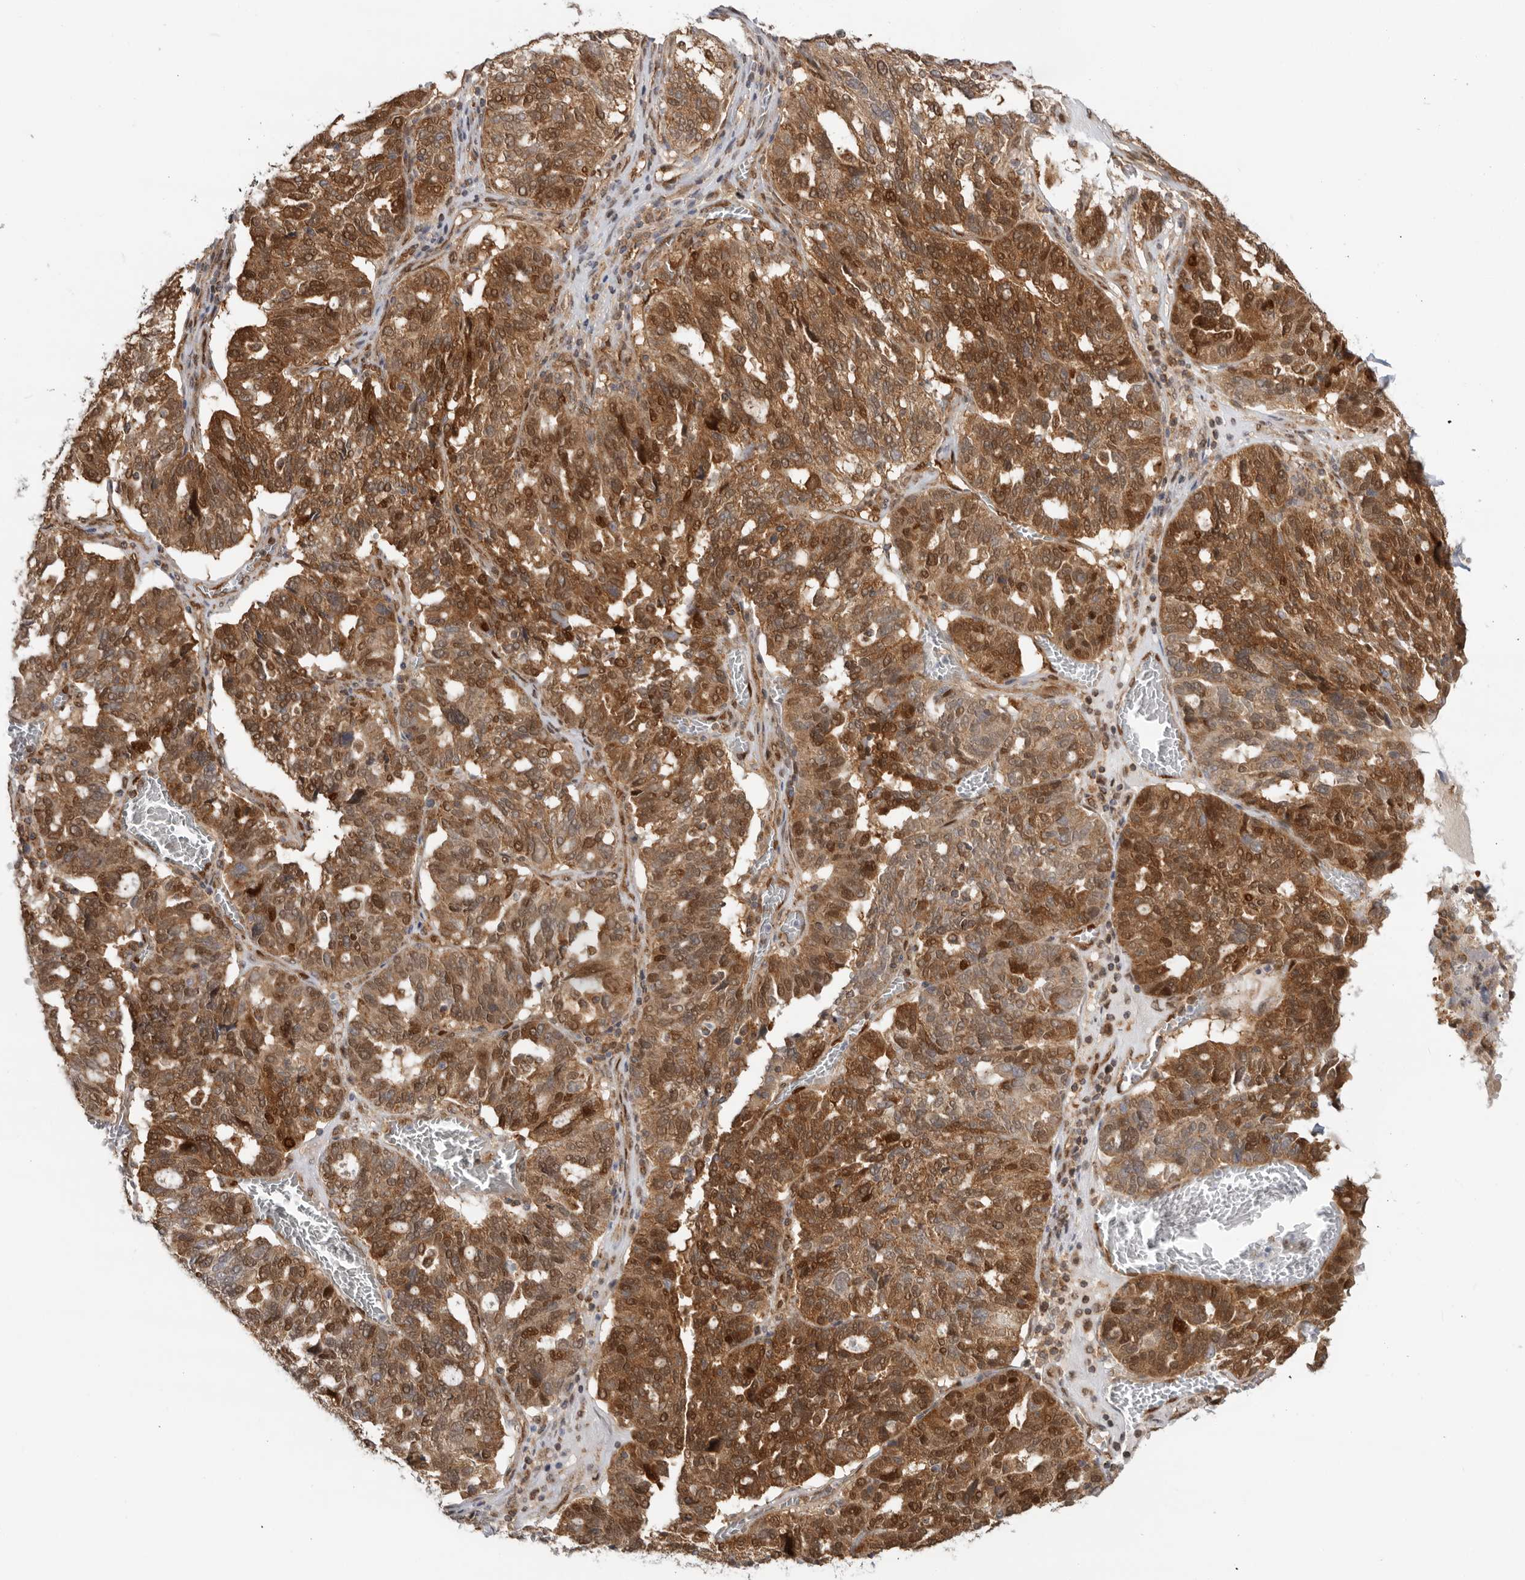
{"staining": {"intensity": "strong", "quantity": ">75%", "location": "cytoplasmic/membranous,nuclear"}, "tissue": "ovarian cancer", "cell_type": "Tumor cells", "image_type": "cancer", "snomed": [{"axis": "morphology", "description": "Cystadenocarcinoma, serous, NOS"}, {"axis": "topography", "description": "Ovary"}], "caption": "Immunohistochemistry (IHC) staining of ovarian cancer, which shows high levels of strong cytoplasmic/membranous and nuclear positivity in about >75% of tumor cells indicating strong cytoplasmic/membranous and nuclear protein positivity. The staining was performed using DAB (3,3'-diaminobenzidine) (brown) for protein detection and nuclei were counterstained in hematoxylin (blue).", "gene": "DCAF8", "patient": {"sex": "female", "age": 59}}